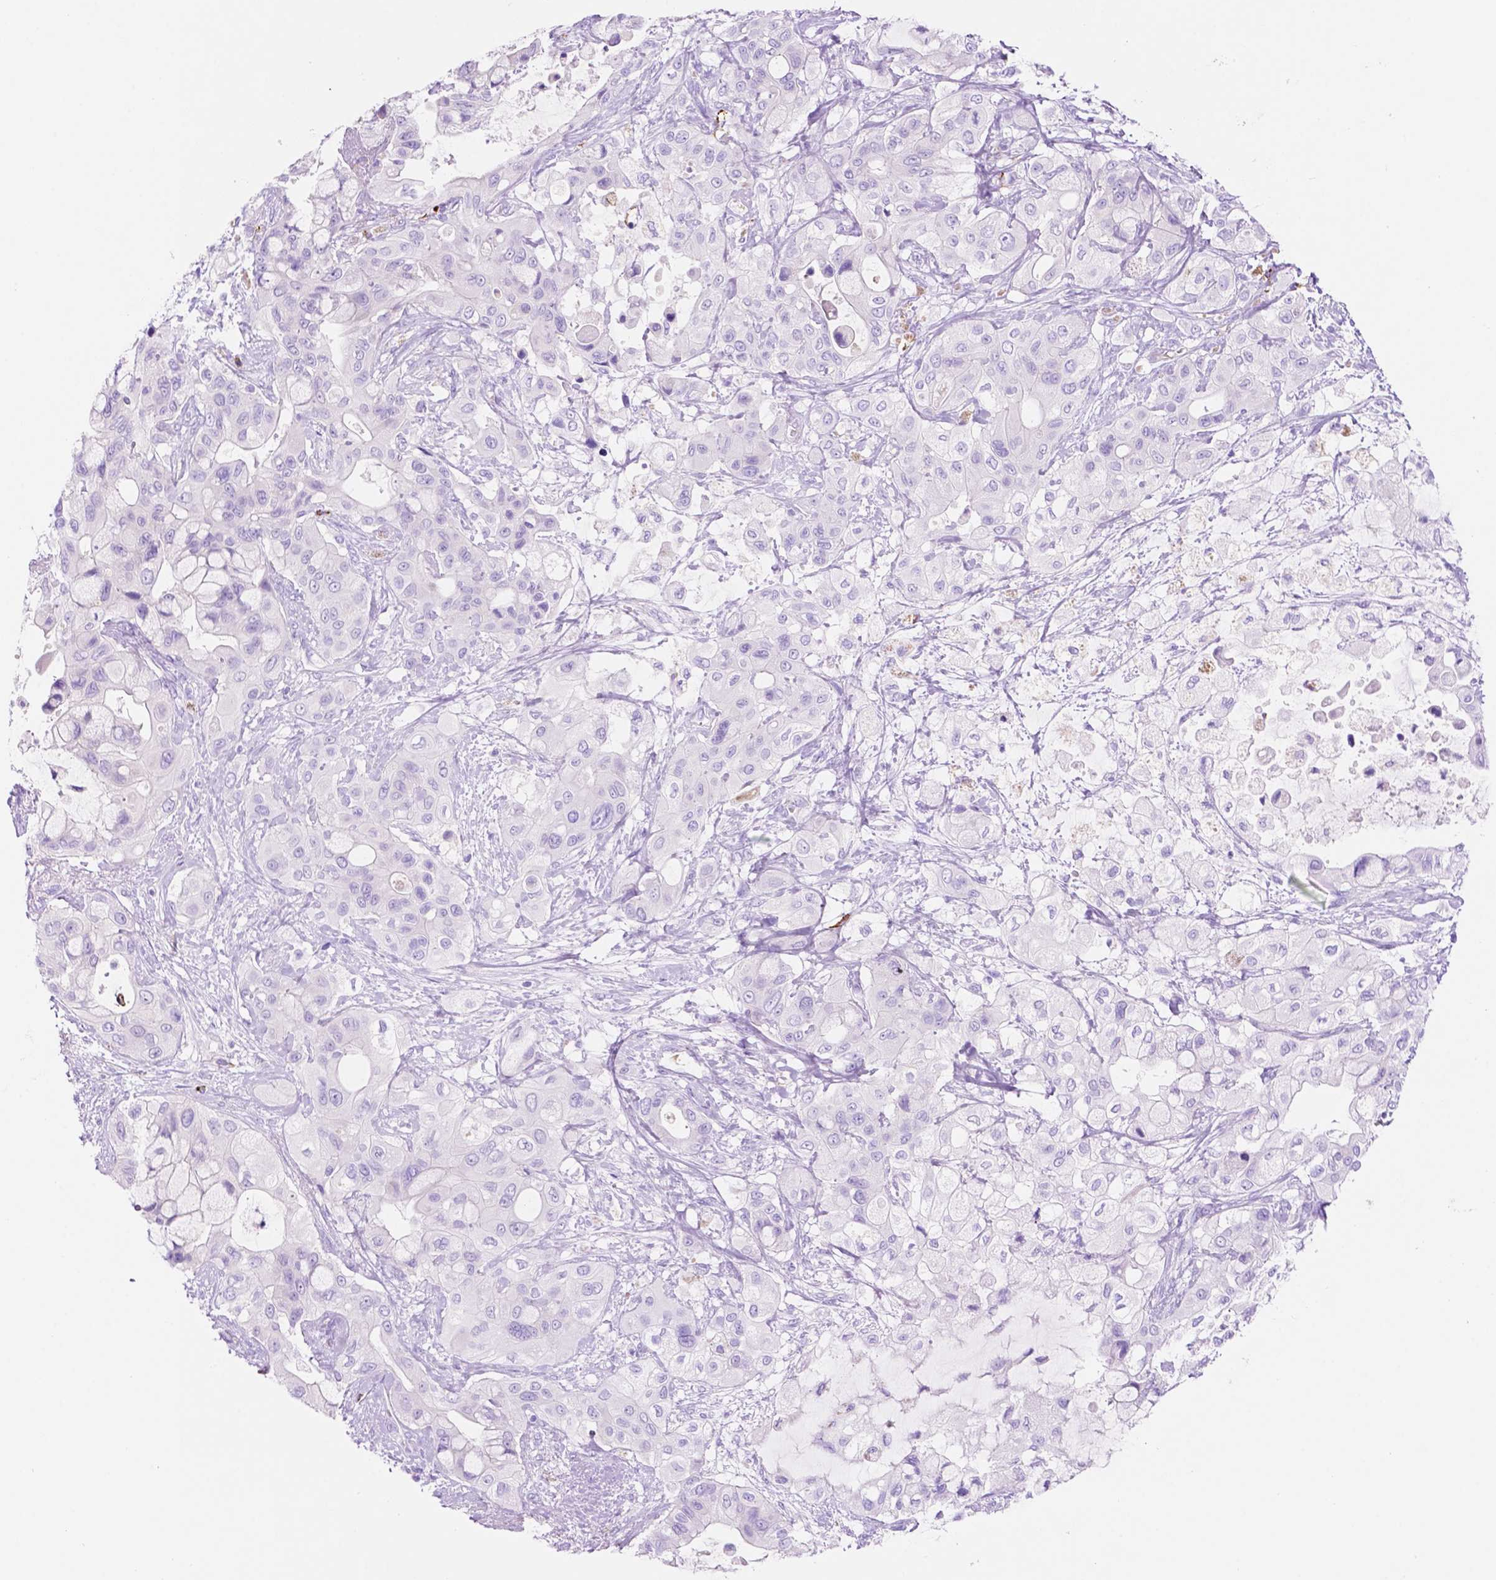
{"staining": {"intensity": "negative", "quantity": "none", "location": "none"}, "tissue": "pancreatic cancer", "cell_type": "Tumor cells", "image_type": "cancer", "snomed": [{"axis": "morphology", "description": "Adenocarcinoma, NOS"}, {"axis": "topography", "description": "Pancreas"}], "caption": "Pancreatic adenocarcinoma was stained to show a protein in brown. There is no significant positivity in tumor cells.", "gene": "FOXB2", "patient": {"sex": "male", "age": 71}}